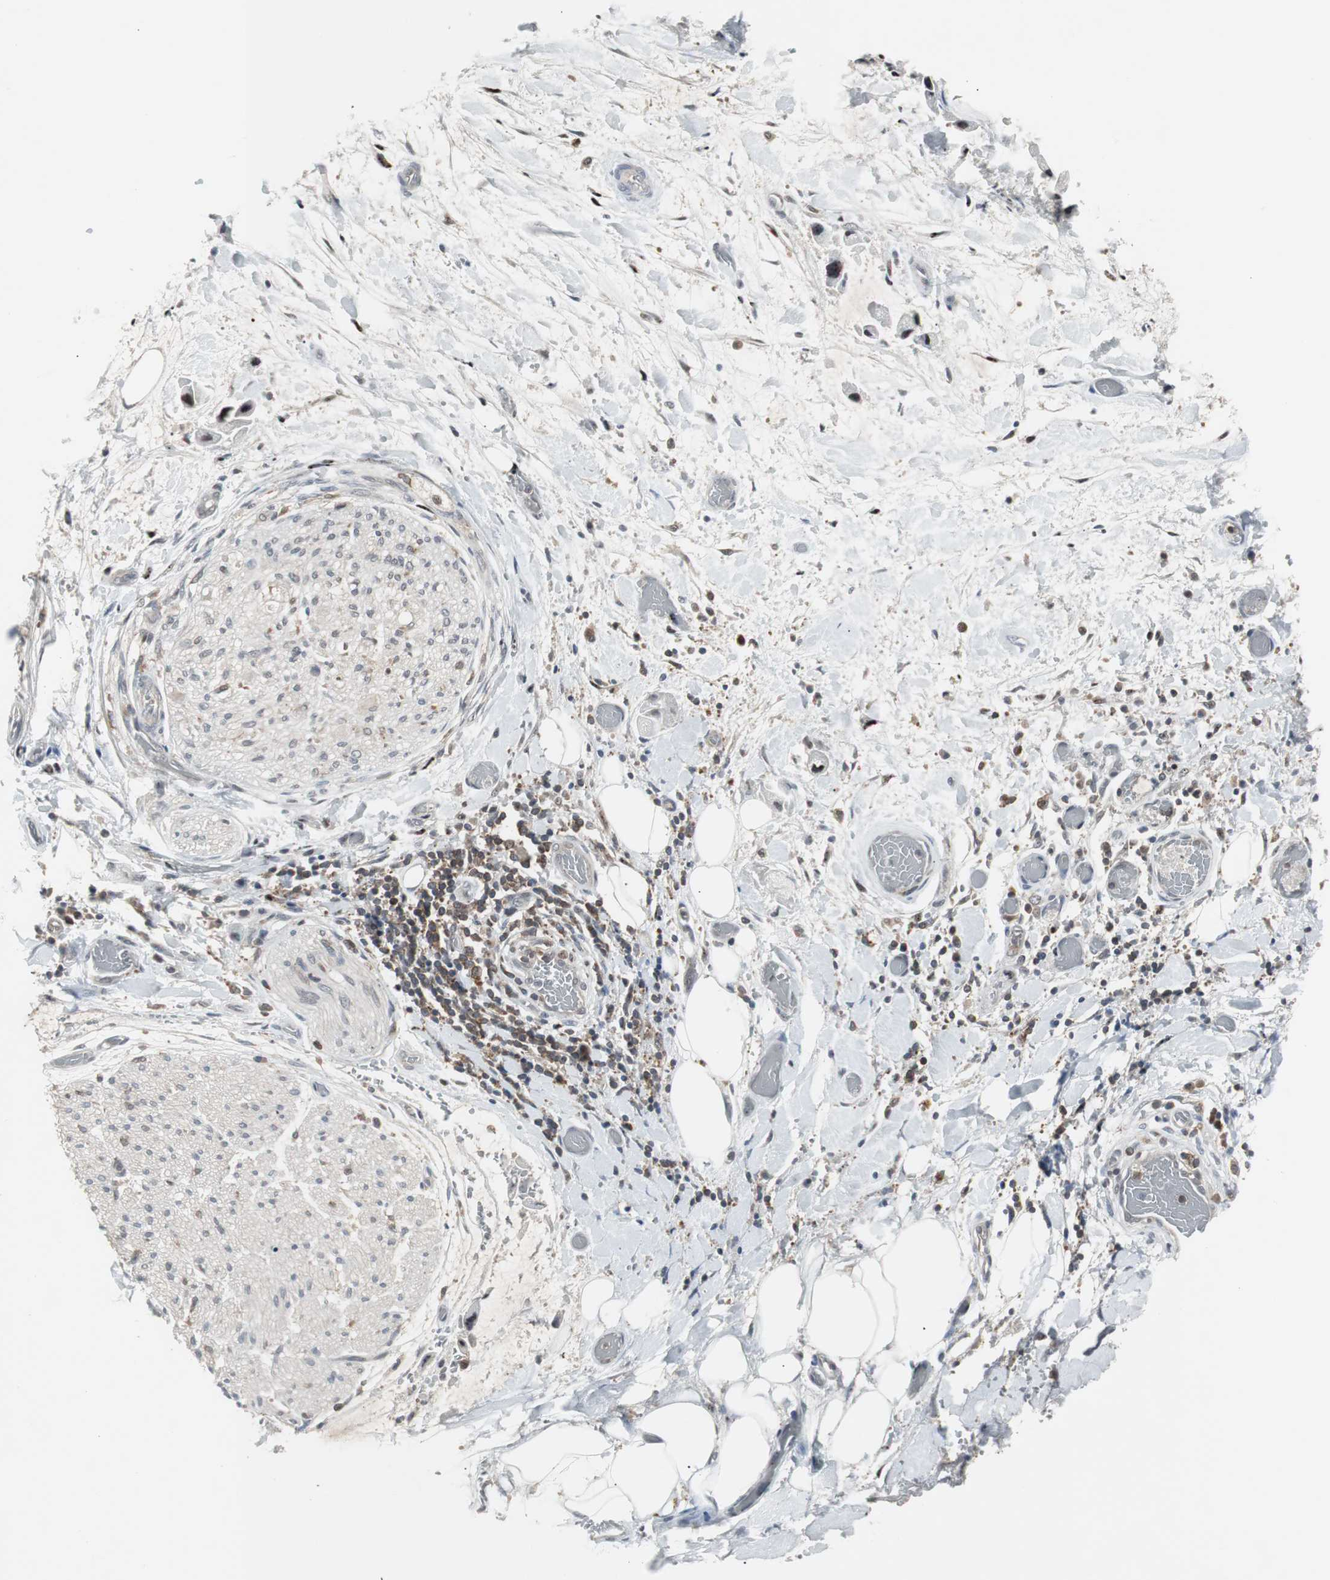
{"staining": {"intensity": "moderate", "quantity": ">75%", "location": "cytoplasmic/membranous"}, "tissue": "adipose tissue", "cell_type": "Adipocytes", "image_type": "normal", "snomed": [{"axis": "morphology", "description": "Normal tissue, NOS"}, {"axis": "morphology", "description": "Cholangiocarcinoma"}, {"axis": "topography", "description": "Liver"}, {"axis": "topography", "description": "Peripheral nerve tissue"}], "caption": "IHC photomicrograph of normal human adipose tissue stained for a protein (brown), which exhibits medium levels of moderate cytoplasmic/membranous positivity in approximately >75% of adipocytes.", "gene": "GRK2", "patient": {"sex": "male", "age": 50}}